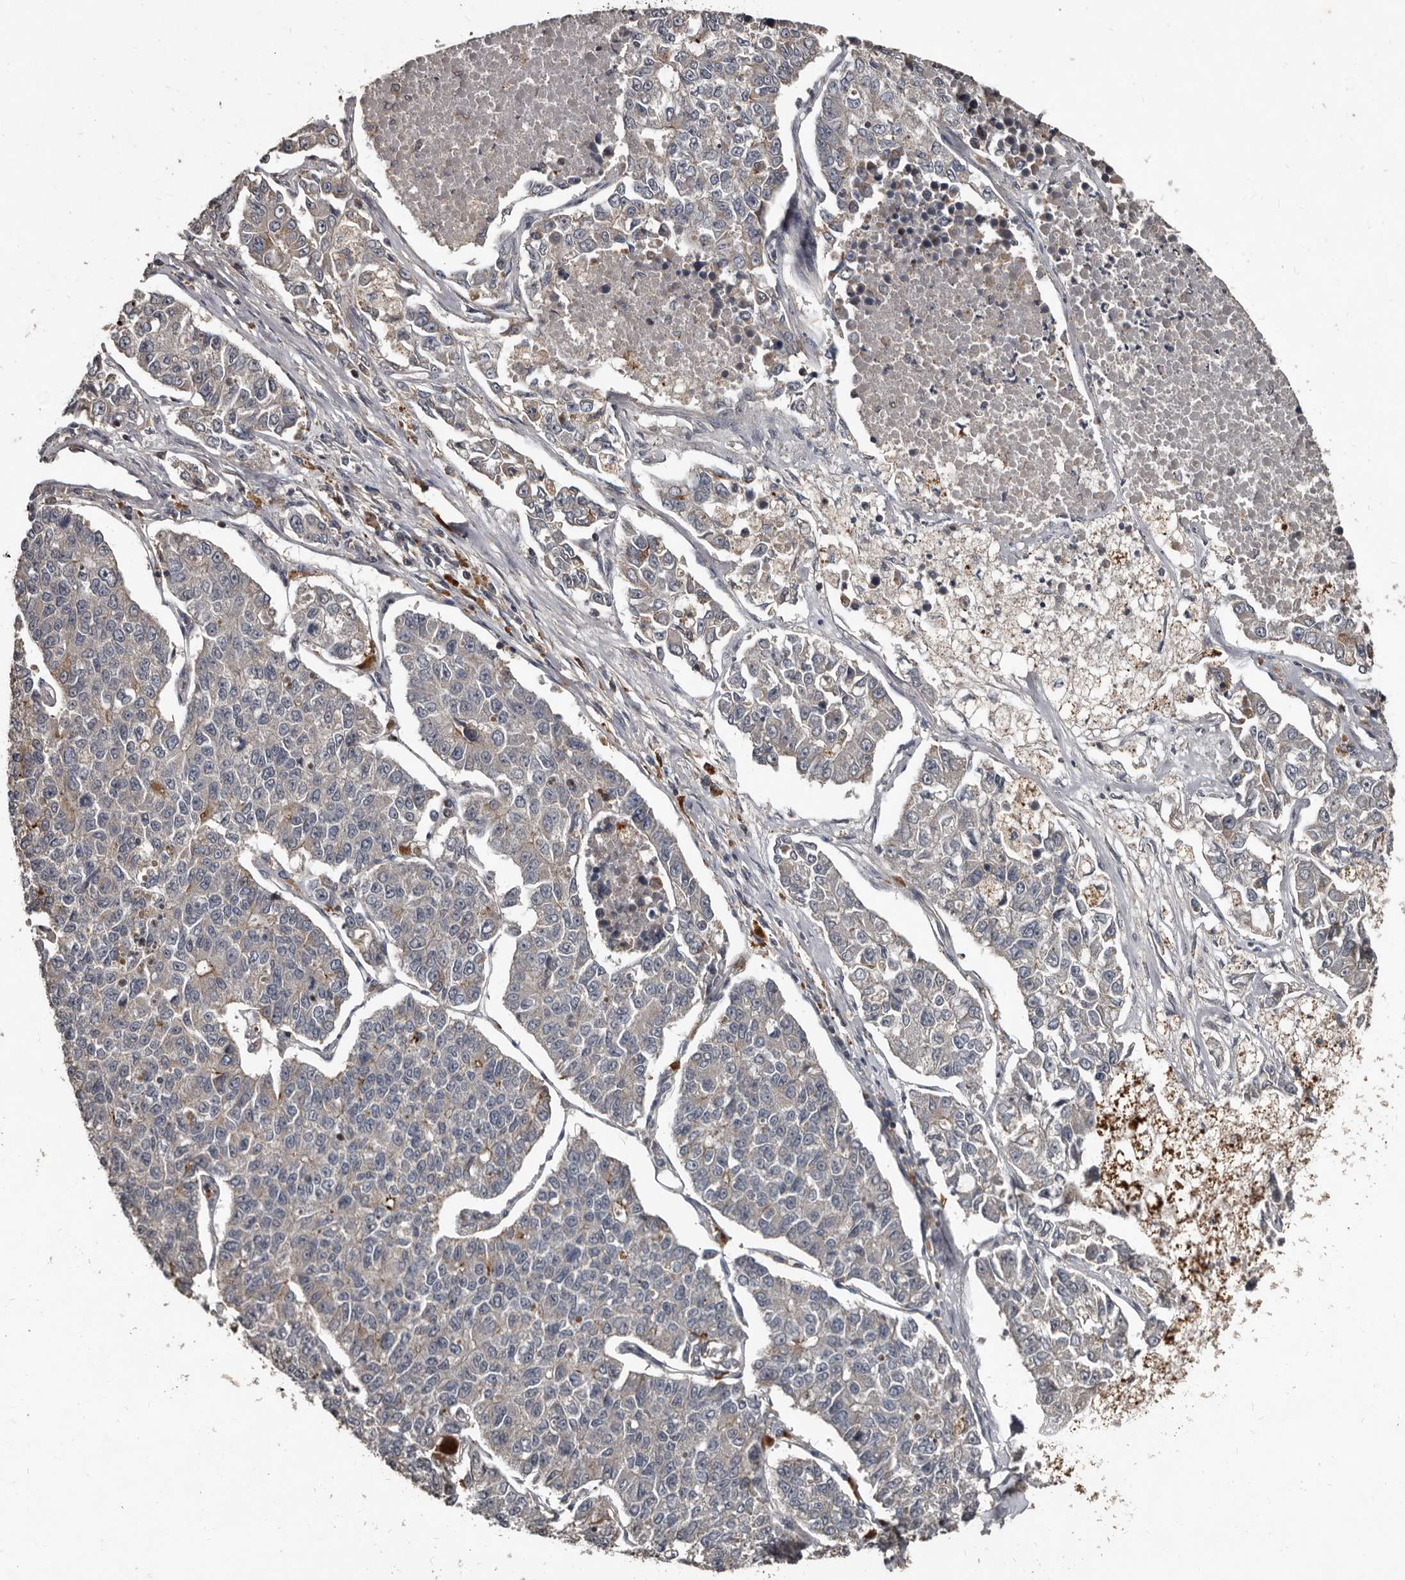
{"staining": {"intensity": "negative", "quantity": "none", "location": "none"}, "tissue": "lung cancer", "cell_type": "Tumor cells", "image_type": "cancer", "snomed": [{"axis": "morphology", "description": "Adenocarcinoma, NOS"}, {"axis": "topography", "description": "Lung"}], "caption": "Tumor cells are negative for protein expression in human lung cancer (adenocarcinoma). The staining is performed using DAB brown chromogen with nuclei counter-stained in using hematoxylin.", "gene": "GREB1", "patient": {"sex": "male", "age": 49}}